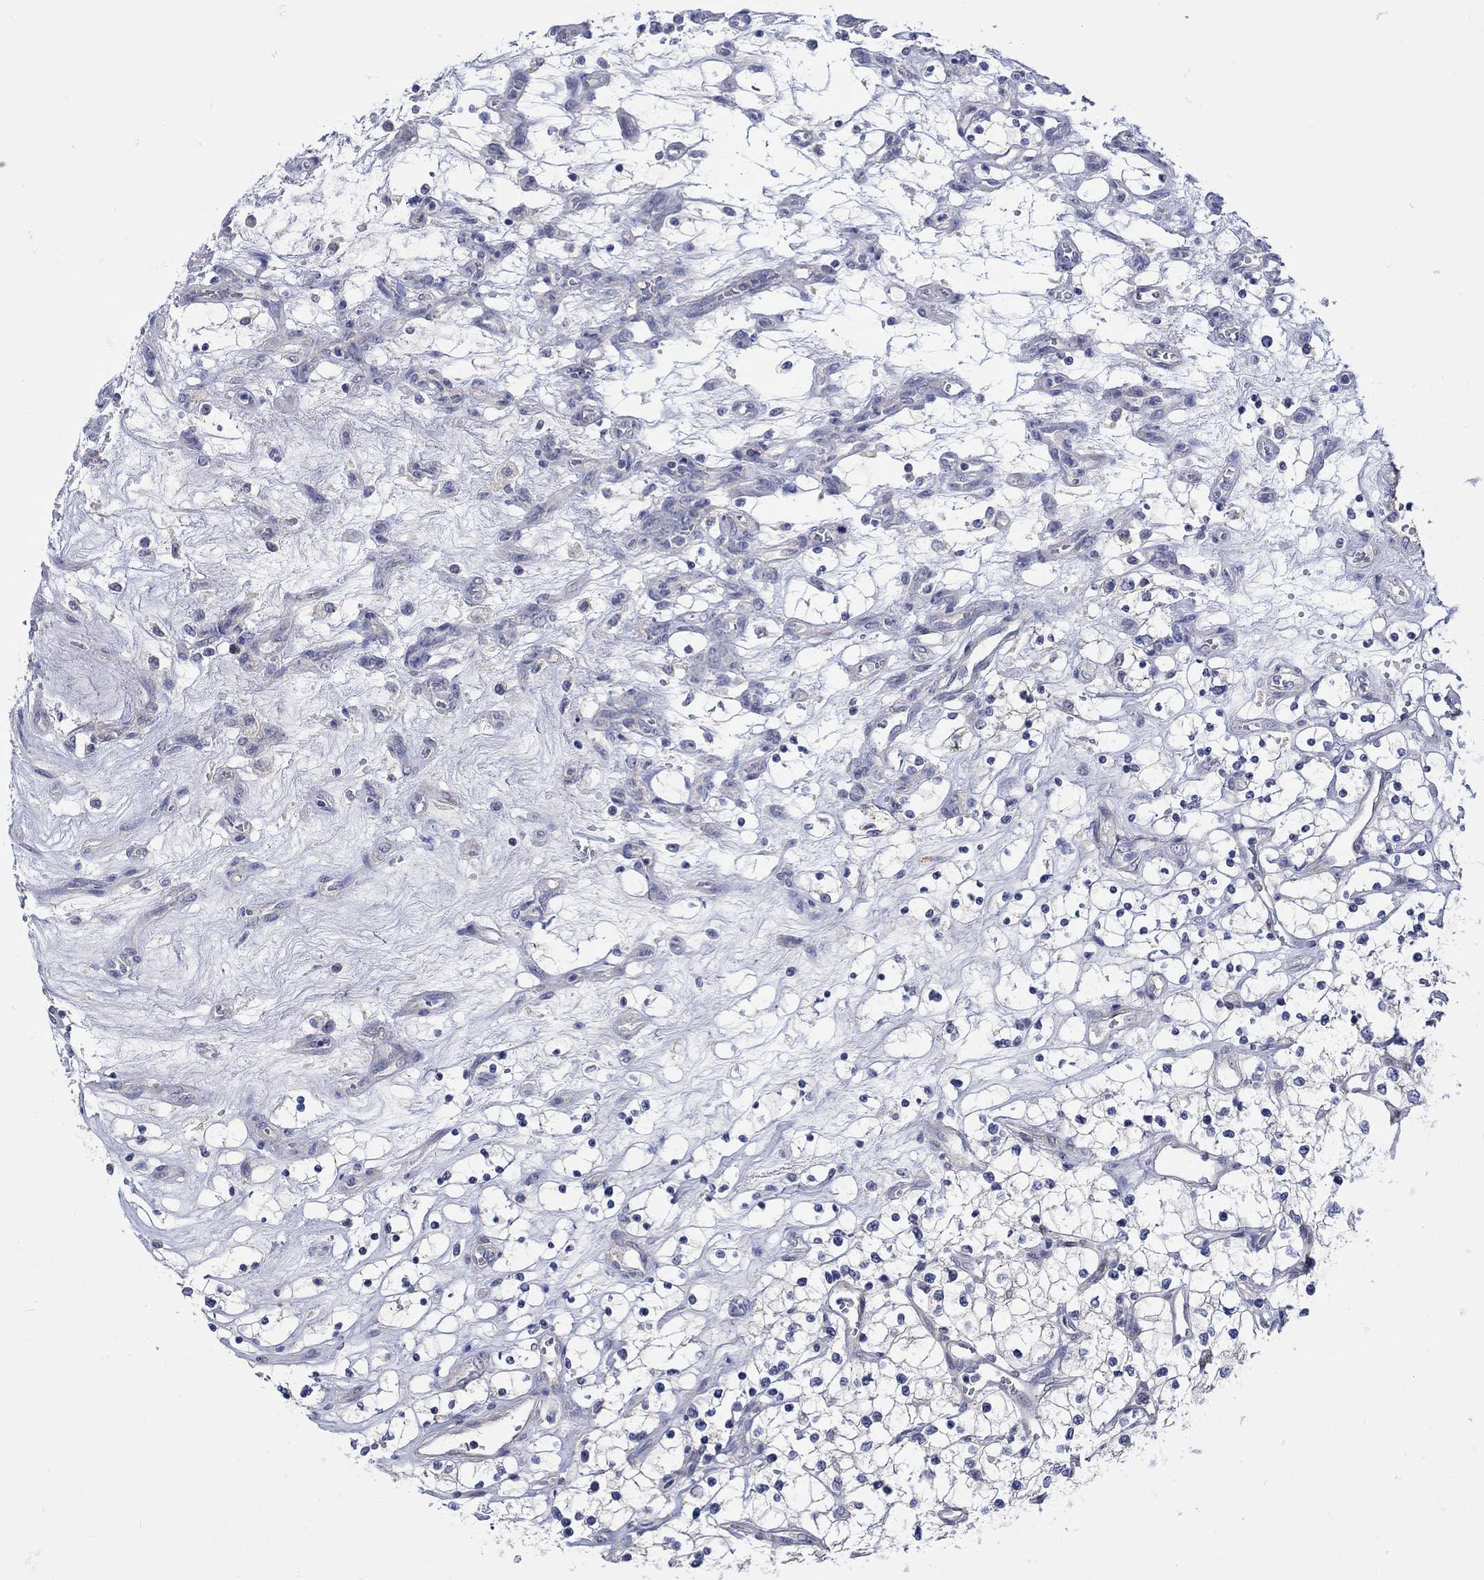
{"staining": {"intensity": "negative", "quantity": "none", "location": "none"}, "tissue": "renal cancer", "cell_type": "Tumor cells", "image_type": "cancer", "snomed": [{"axis": "morphology", "description": "Adenocarcinoma, NOS"}, {"axis": "topography", "description": "Kidney"}], "caption": "An IHC micrograph of renal adenocarcinoma is shown. There is no staining in tumor cells of renal adenocarcinoma. The staining is performed using DAB (3,3'-diaminobenzidine) brown chromogen with nuclei counter-stained in using hematoxylin.", "gene": "MSI1", "patient": {"sex": "female", "age": 69}}